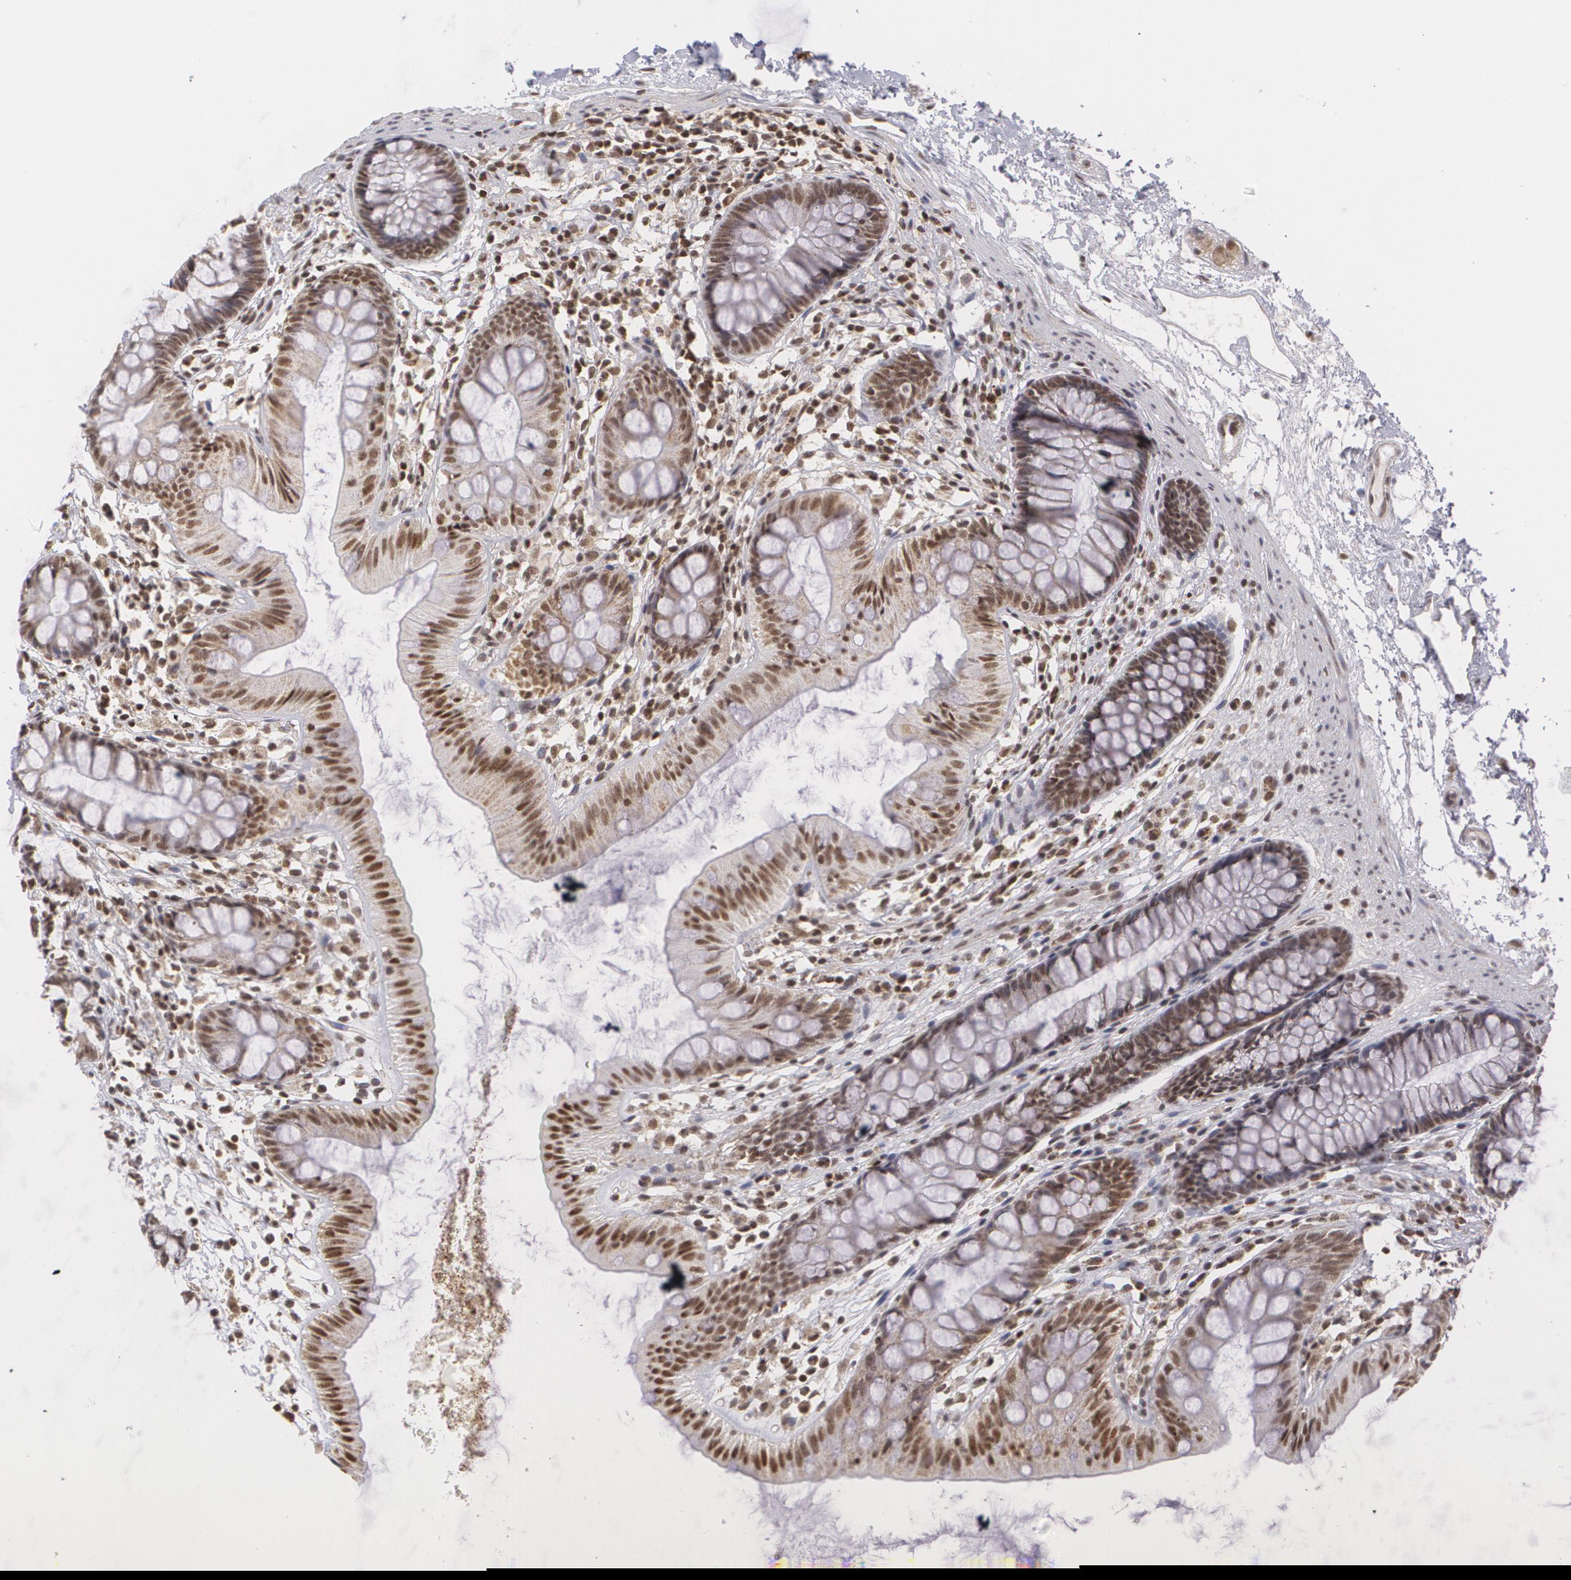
{"staining": {"intensity": "moderate", "quantity": ">75%", "location": "cytoplasmic/membranous,nuclear"}, "tissue": "colon", "cell_type": "Endothelial cells", "image_type": "normal", "snomed": [{"axis": "morphology", "description": "Normal tissue, NOS"}, {"axis": "topography", "description": "Colon"}], "caption": "Immunohistochemistry (IHC) image of unremarkable colon: human colon stained using IHC shows medium levels of moderate protein expression localized specifically in the cytoplasmic/membranous,nuclear of endothelial cells, appearing as a cytoplasmic/membranous,nuclear brown color.", "gene": "MXD1", "patient": {"sex": "female", "age": 52}}